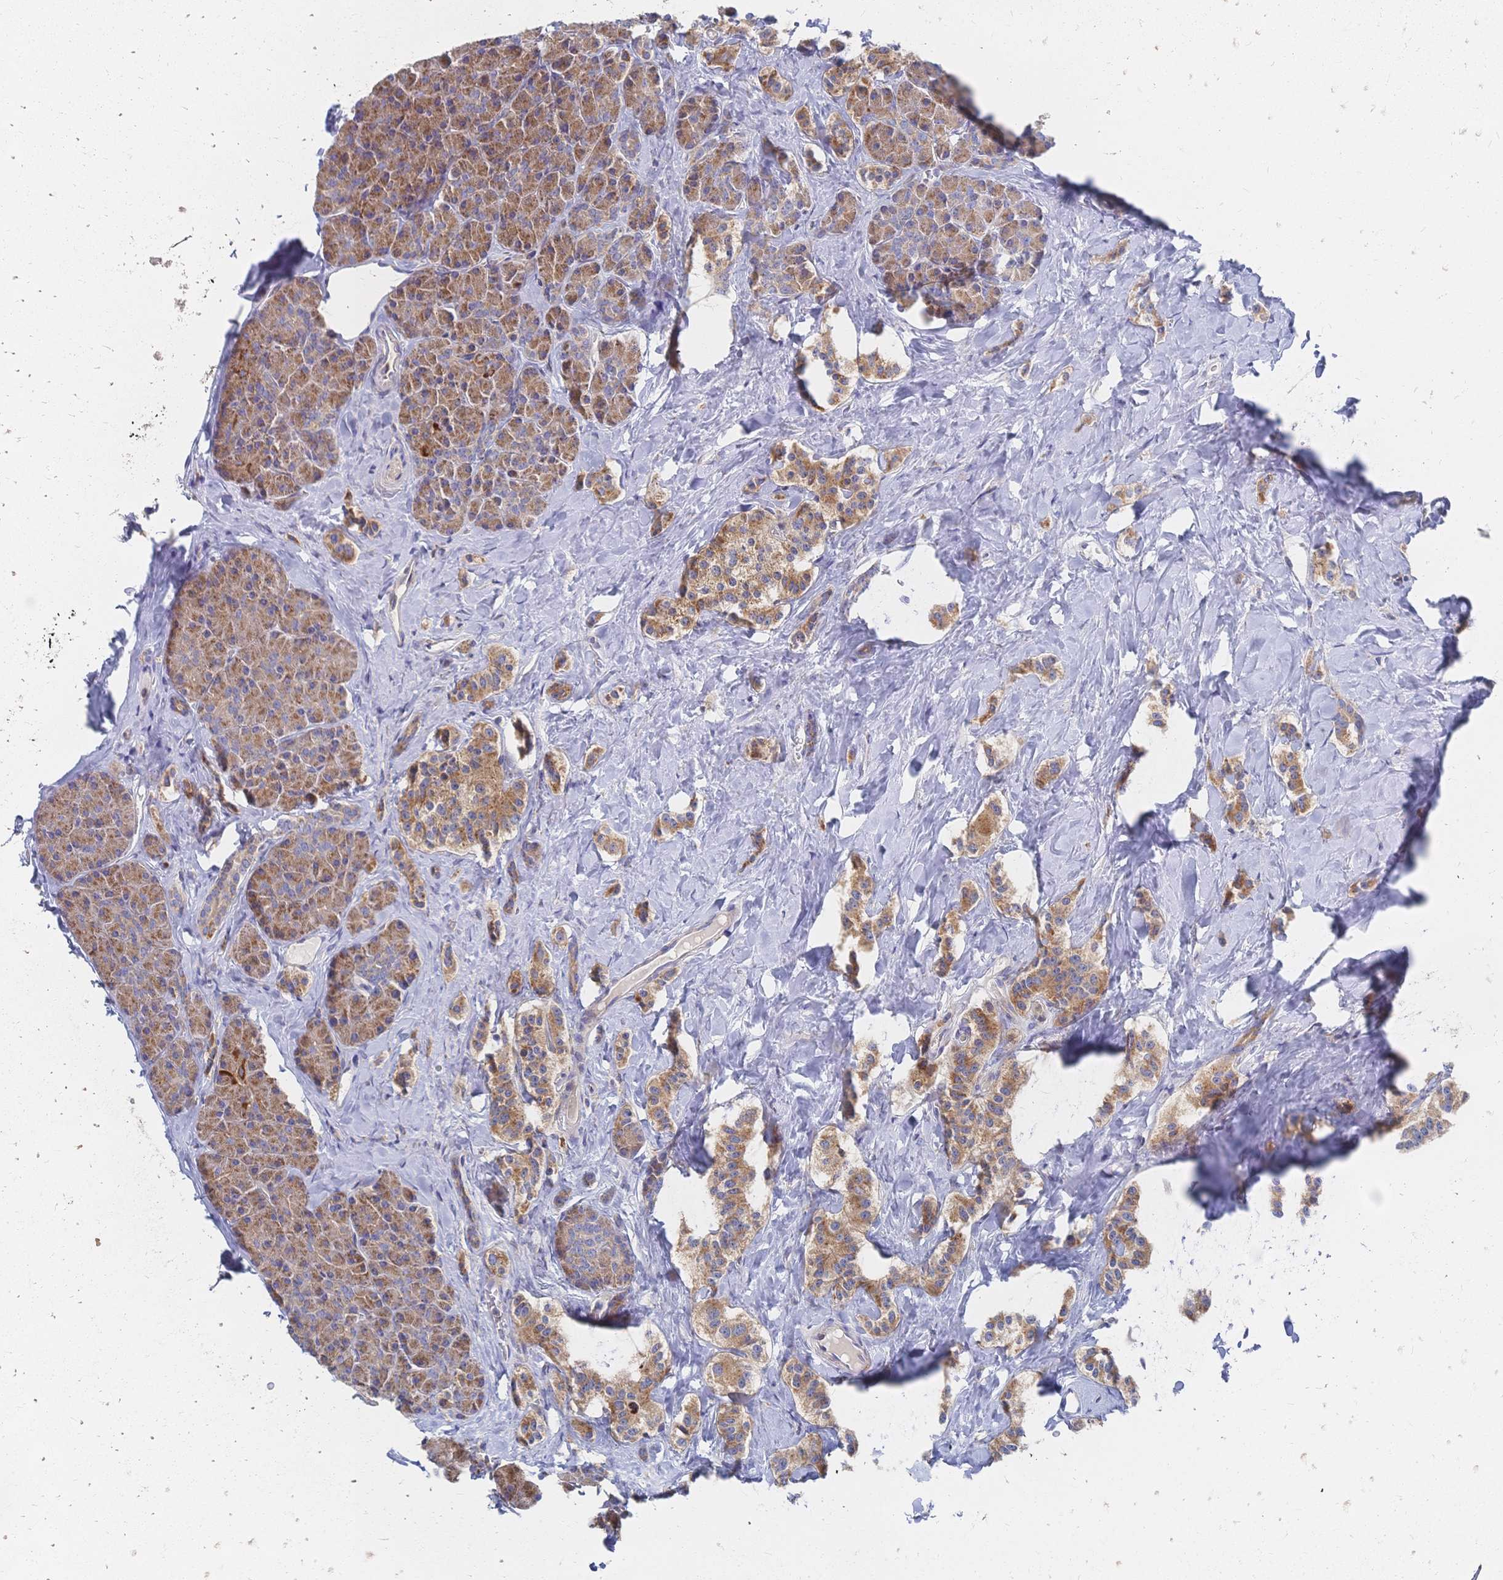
{"staining": {"intensity": "moderate", "quantity": ">75%", "location": "cytoplasmic/membranous"}, "tissue": "carcinoid", "cell_type": "Tumor cells", "image_type": "cancer", "snomed": [{"axis": "morphology", "description": "Normal tissue, NOS"}, {"axis": "morphology", "description": "Carcinoid, malignant, NOS"}, {"axis": "topography", "description": "Pancreas"}], "caption": "Immunohistochemical staining of carcinoid reveals moderate cytoplasmic/membranous protein expression in approximately >75% of tumor cells.", "gene": "SORBS1", "patient": {"sex": "male", "age": 36}}